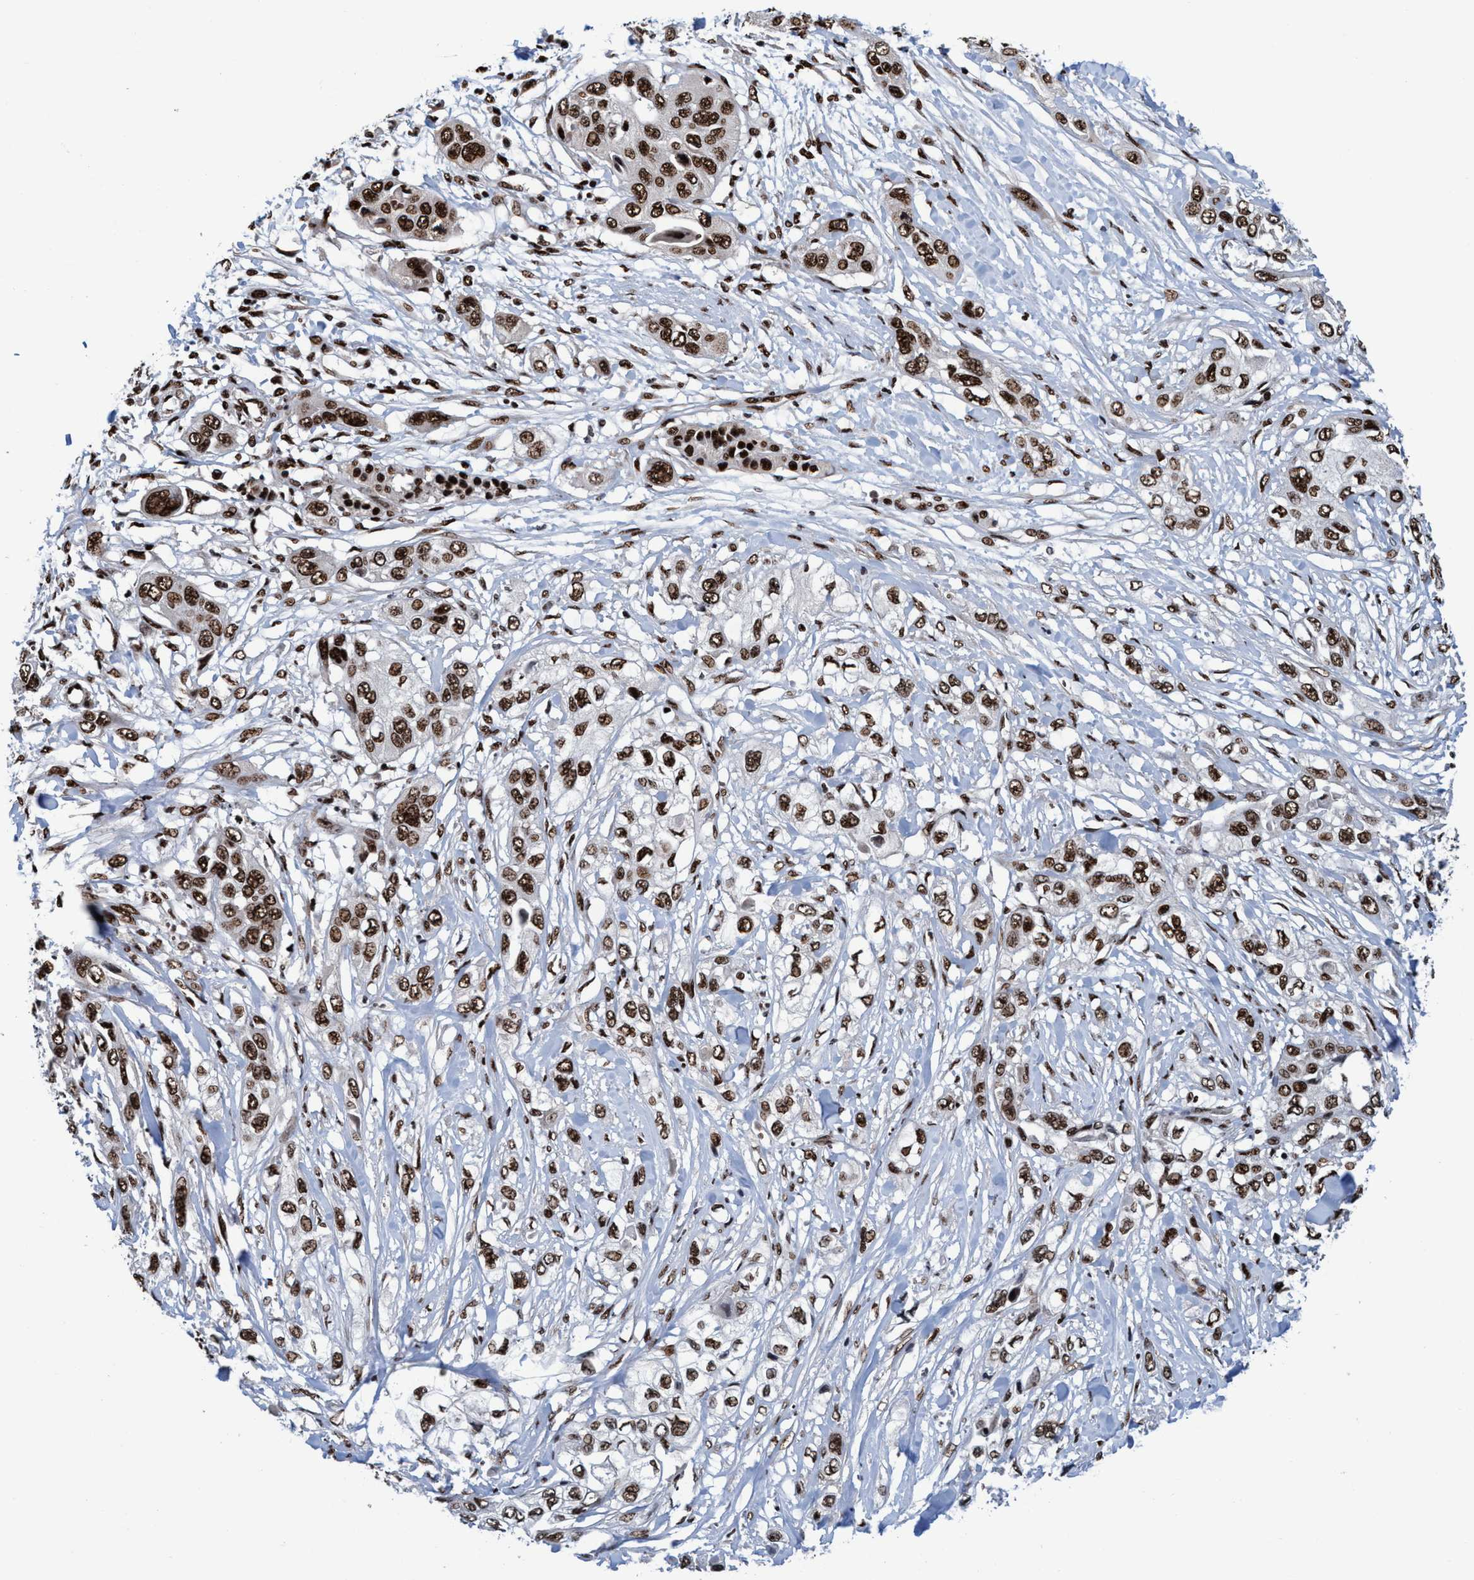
{"staining": {"intensity": "strong", "quantity": ">75%", "location": "nuclear"}, "tissue": "pancreatic cancer", "cell_type": "Tumor cells", "image_type": "cancer", "snomed": [{"axis": "morphology", "description": "Adenocarcinoma, NOS"}, {"axis": "topography", "description": "Pancreas"}], "caption": "This image exhibits immunohistochemistry staining of pancreatic cancer, with high strong nuclear expression in about >75% of tumor cells.", "gene": "TOPBP1", "patient": {"sex": "female", "age": 70}}